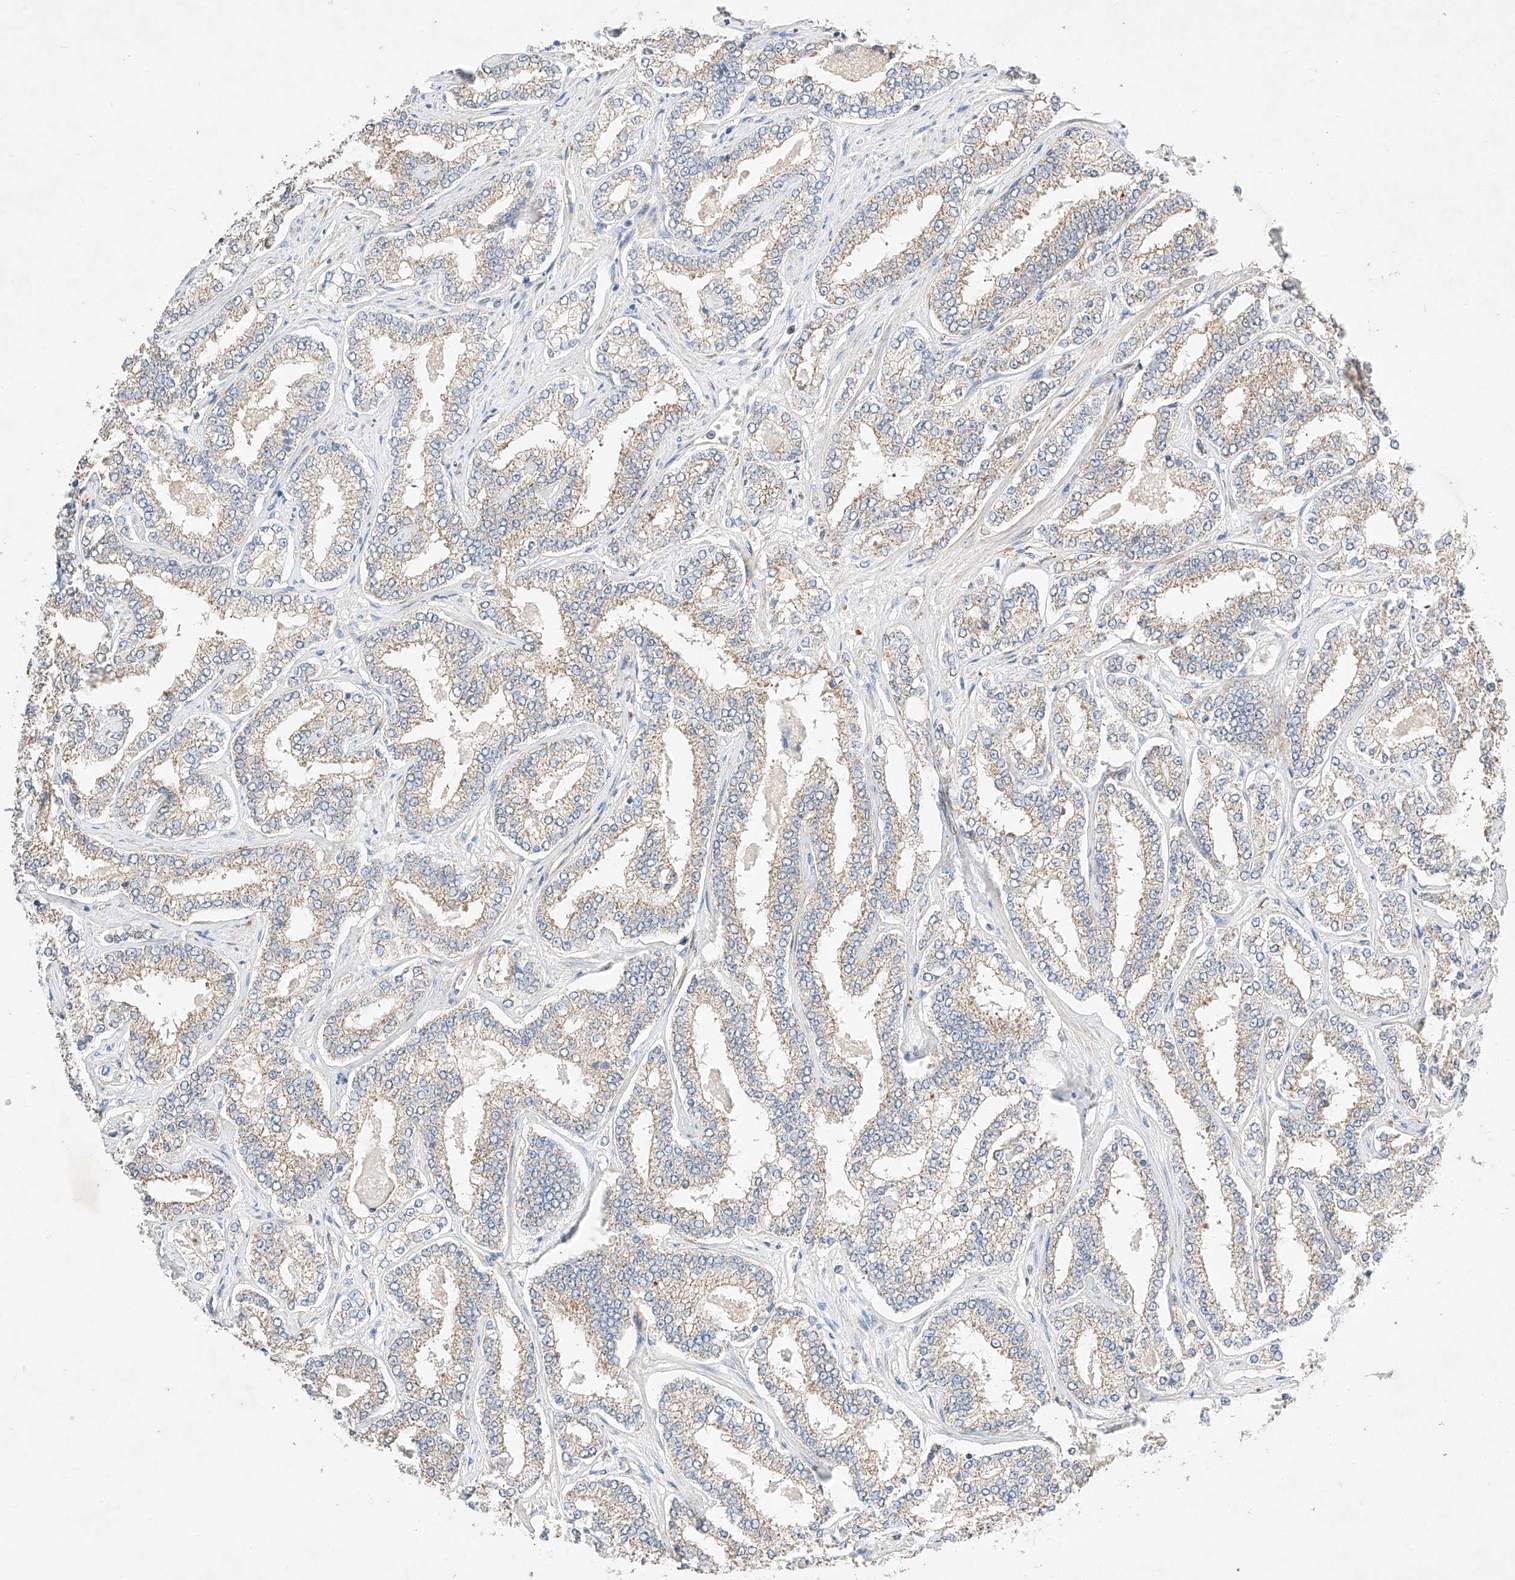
{"staining": {"intensity": "weak", "quantity": ">75%", "location": "cytoplasmic/membranous"}, "tissue": "prostate cancer", "cell_type": "Tumor cells", "image_type": "cancer", "snomed": [{"axis": "morphology", "description": "Normal tissue, NOS"}, {"axis": "morphology", "description": "Adenocarcinoma, High grade"}, {"axis": "topography", "description": "Prostate"}], "caption": "Human prostate cancer (adenocarcinoma (high-grade)) stained with a brown dye shows weak cytoplasmic/membranous positive expression in approximately >75% of tumor cells.", "gene": "C6orf118", "patient": {"sex": "male", "age": 83}}